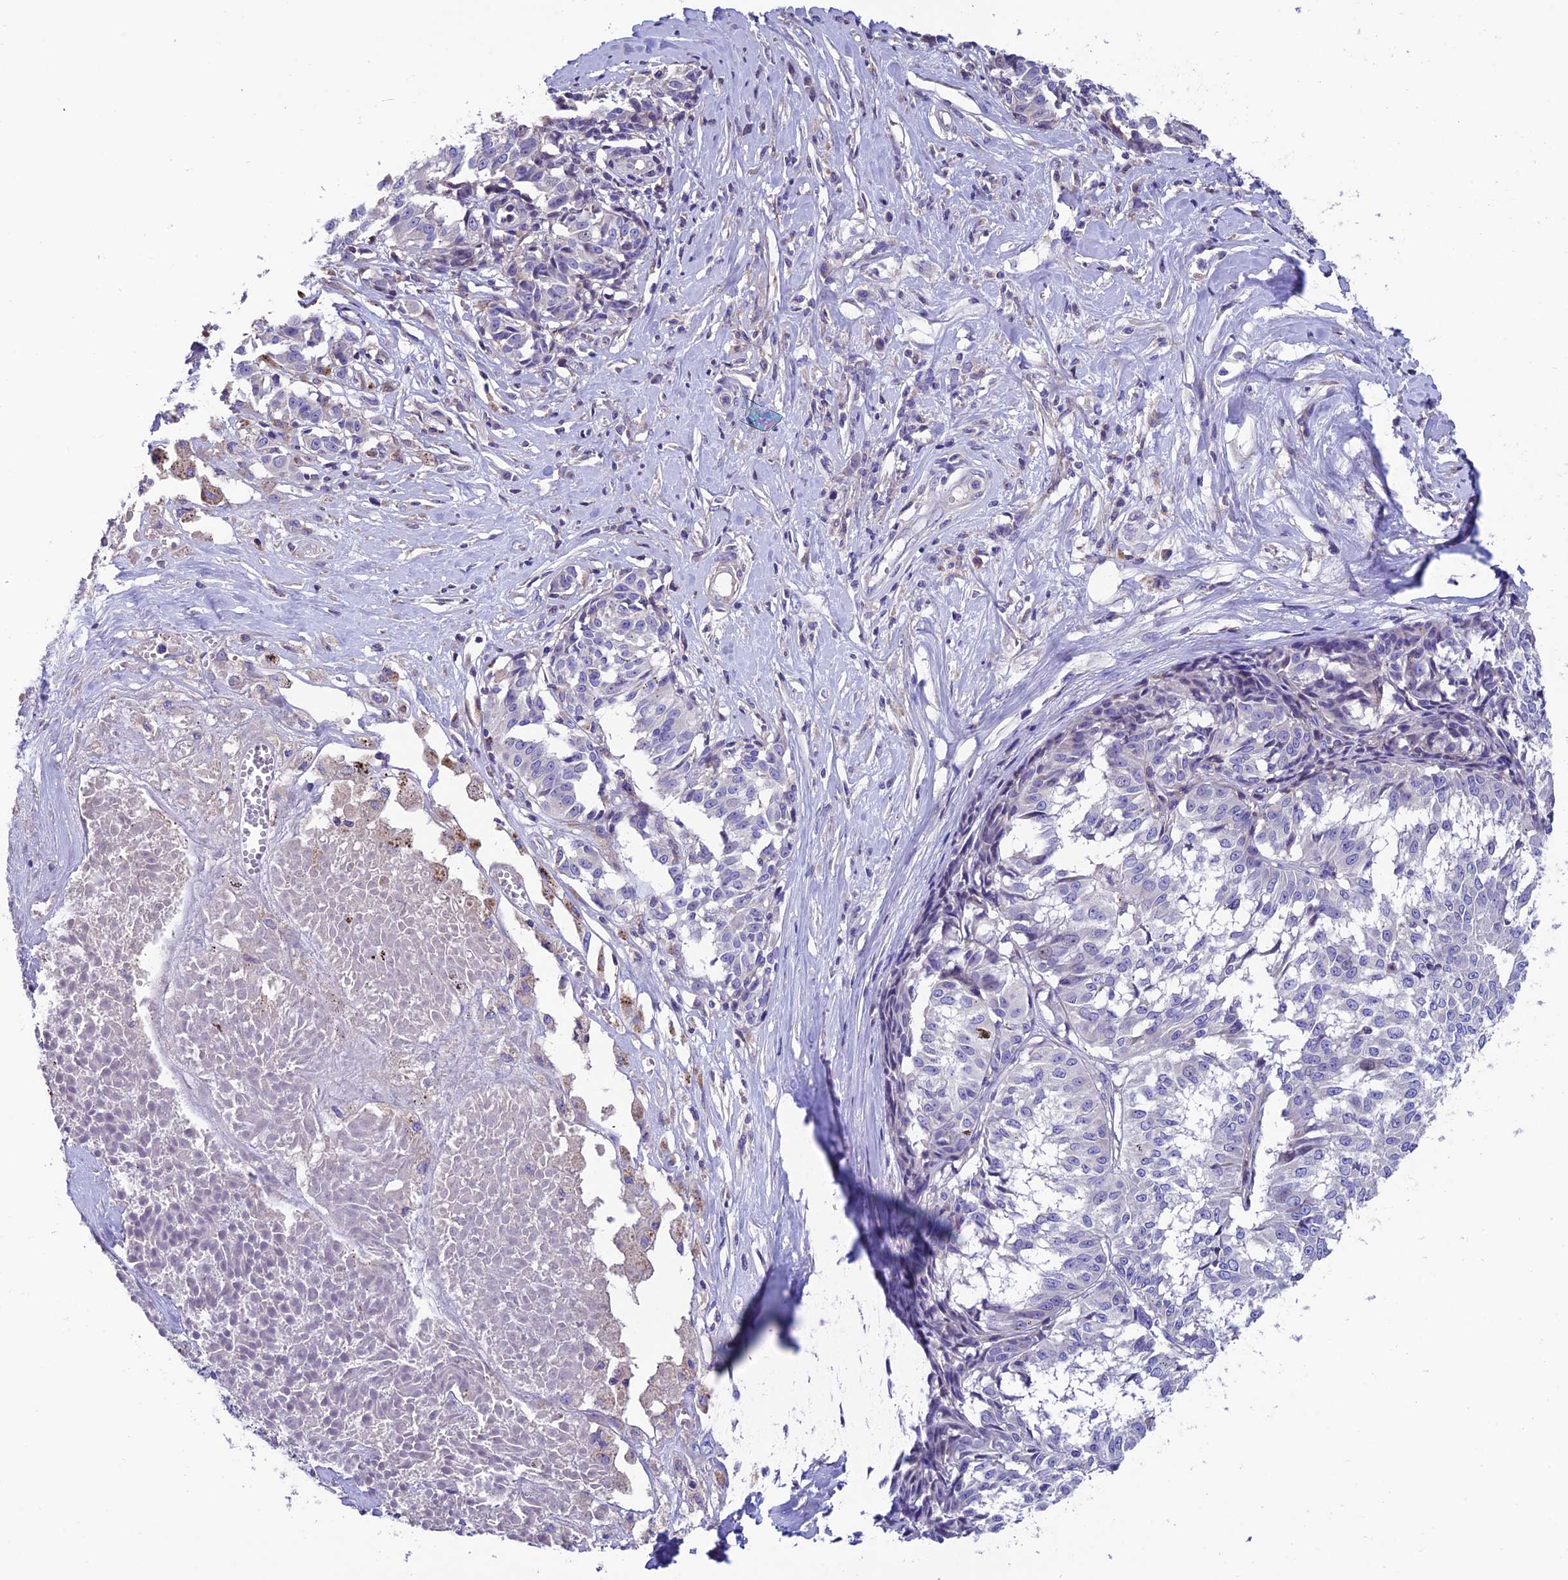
{"staining": {"intensity": "negative", "quantity": "none", "location": "none"}, "tissue": "melanoma", "cell_type": "Tumor cells", "image_type": "cancer", "snomed": [{"axis": "morphology", "description": "Malignant melanoma, NOS"}, {"axis": "topography", "description": "Skin"}], "caption": "This is an immunohistochemistry (IHC) photomicrograph of melanoma. There is no staining in tumor cells.", "gene": "FAM178B", "patient": {"sex": "female", "age": 72}}